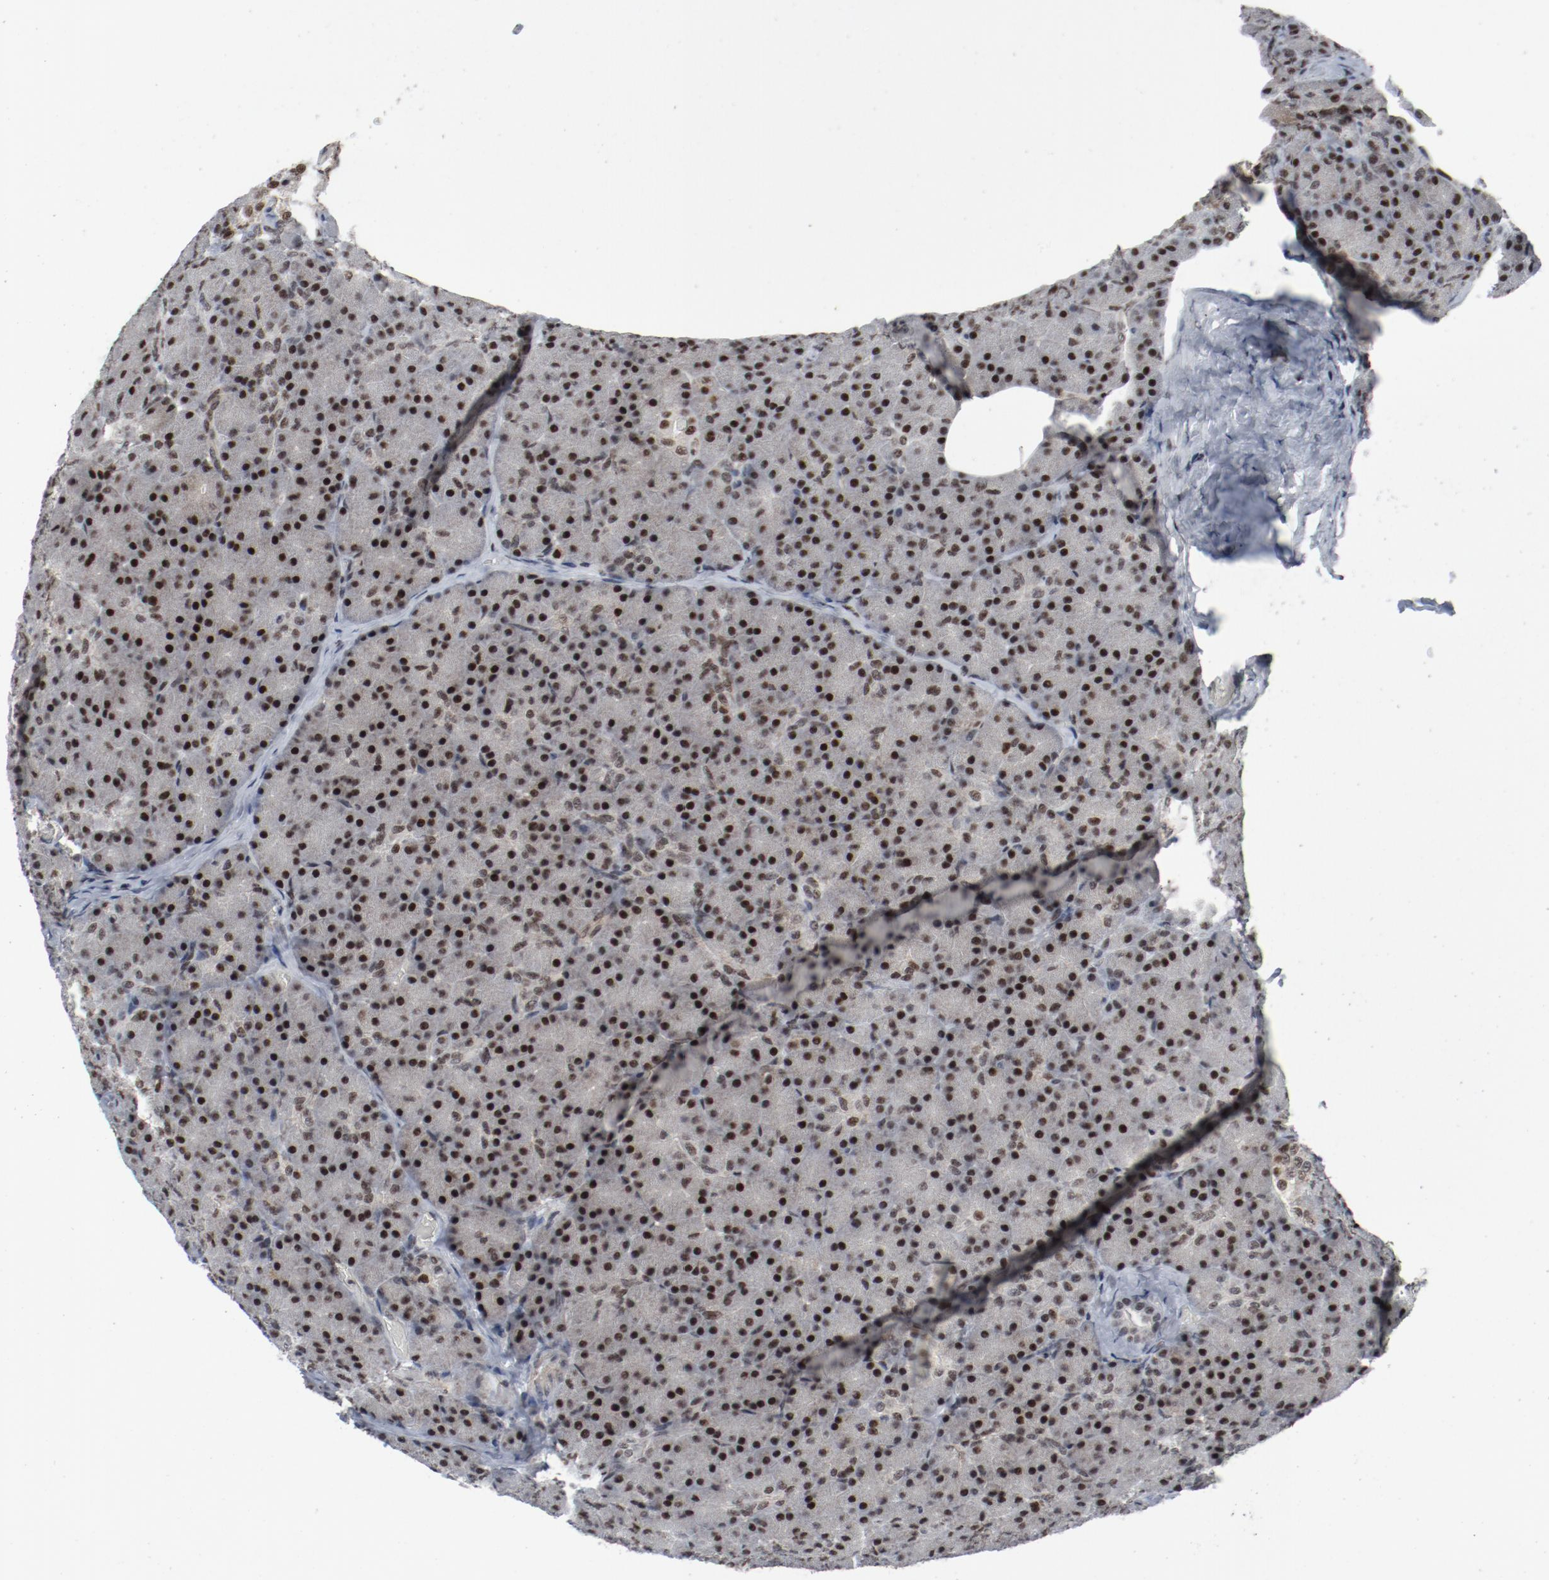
{"staining": {"intensity": "strong", "quantity": ">75%", "location": "nuclear"}, "tissue": "pancreas", "cell_type": "Exocrine glandular cells", "image_type": "normal", "snomed": [{"axis": "morphology", "description": "Normal tissue, NOS"}, {"axis": "topography", "description": "Pancreas"}], "caption": "DAB (3,3'-diaminobenzidine) immunohistochemical staining of normal pancreas exhibits strong nuclear protein expression in approximately >75% of exocrine glandular cells.", "gene": "JMJD6", "patient": {"sex": "female", "age": 43}}